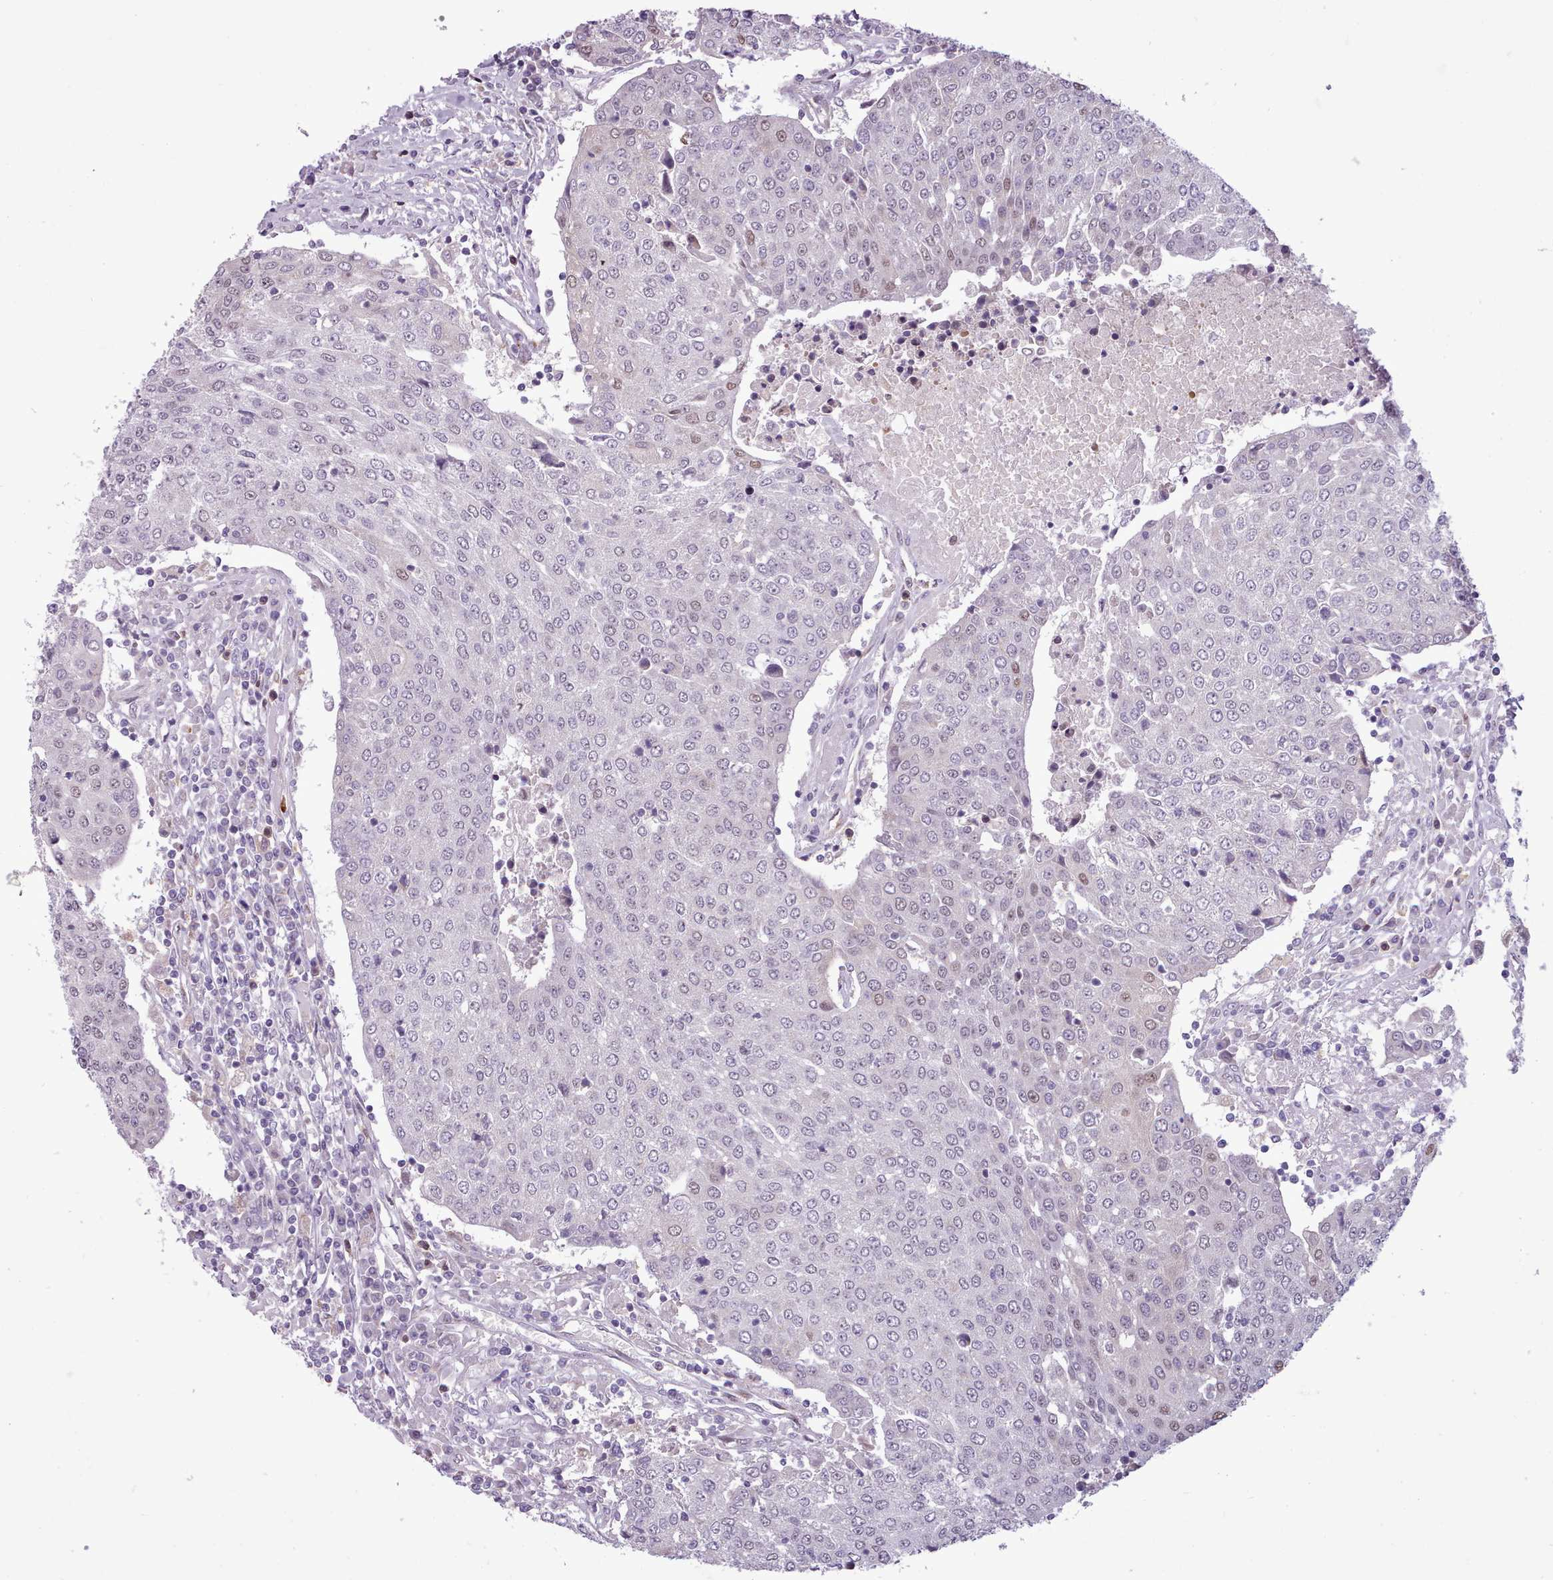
{"staining": {"intensity": "weak", "quantity": "25%-75%", "location": "nuclear"}, "tissue": "urothelial cancer", "cell_type": "Tumor cells", "image_type": "cancer", "snomed": [{"axis": "morphology", "description": "Urothelial carcinoma, High grade"}, {"axis": "topography", "description": "Urinary bladder"}], "caption": "About 25%-75% of tumor cells in human urothelial cancer exhibit weak nuclear protein positivity as visualized by brown immunohistochemical staining.", "gene": "SLURP1", "patient": {"sex": "female", "age": 85}}